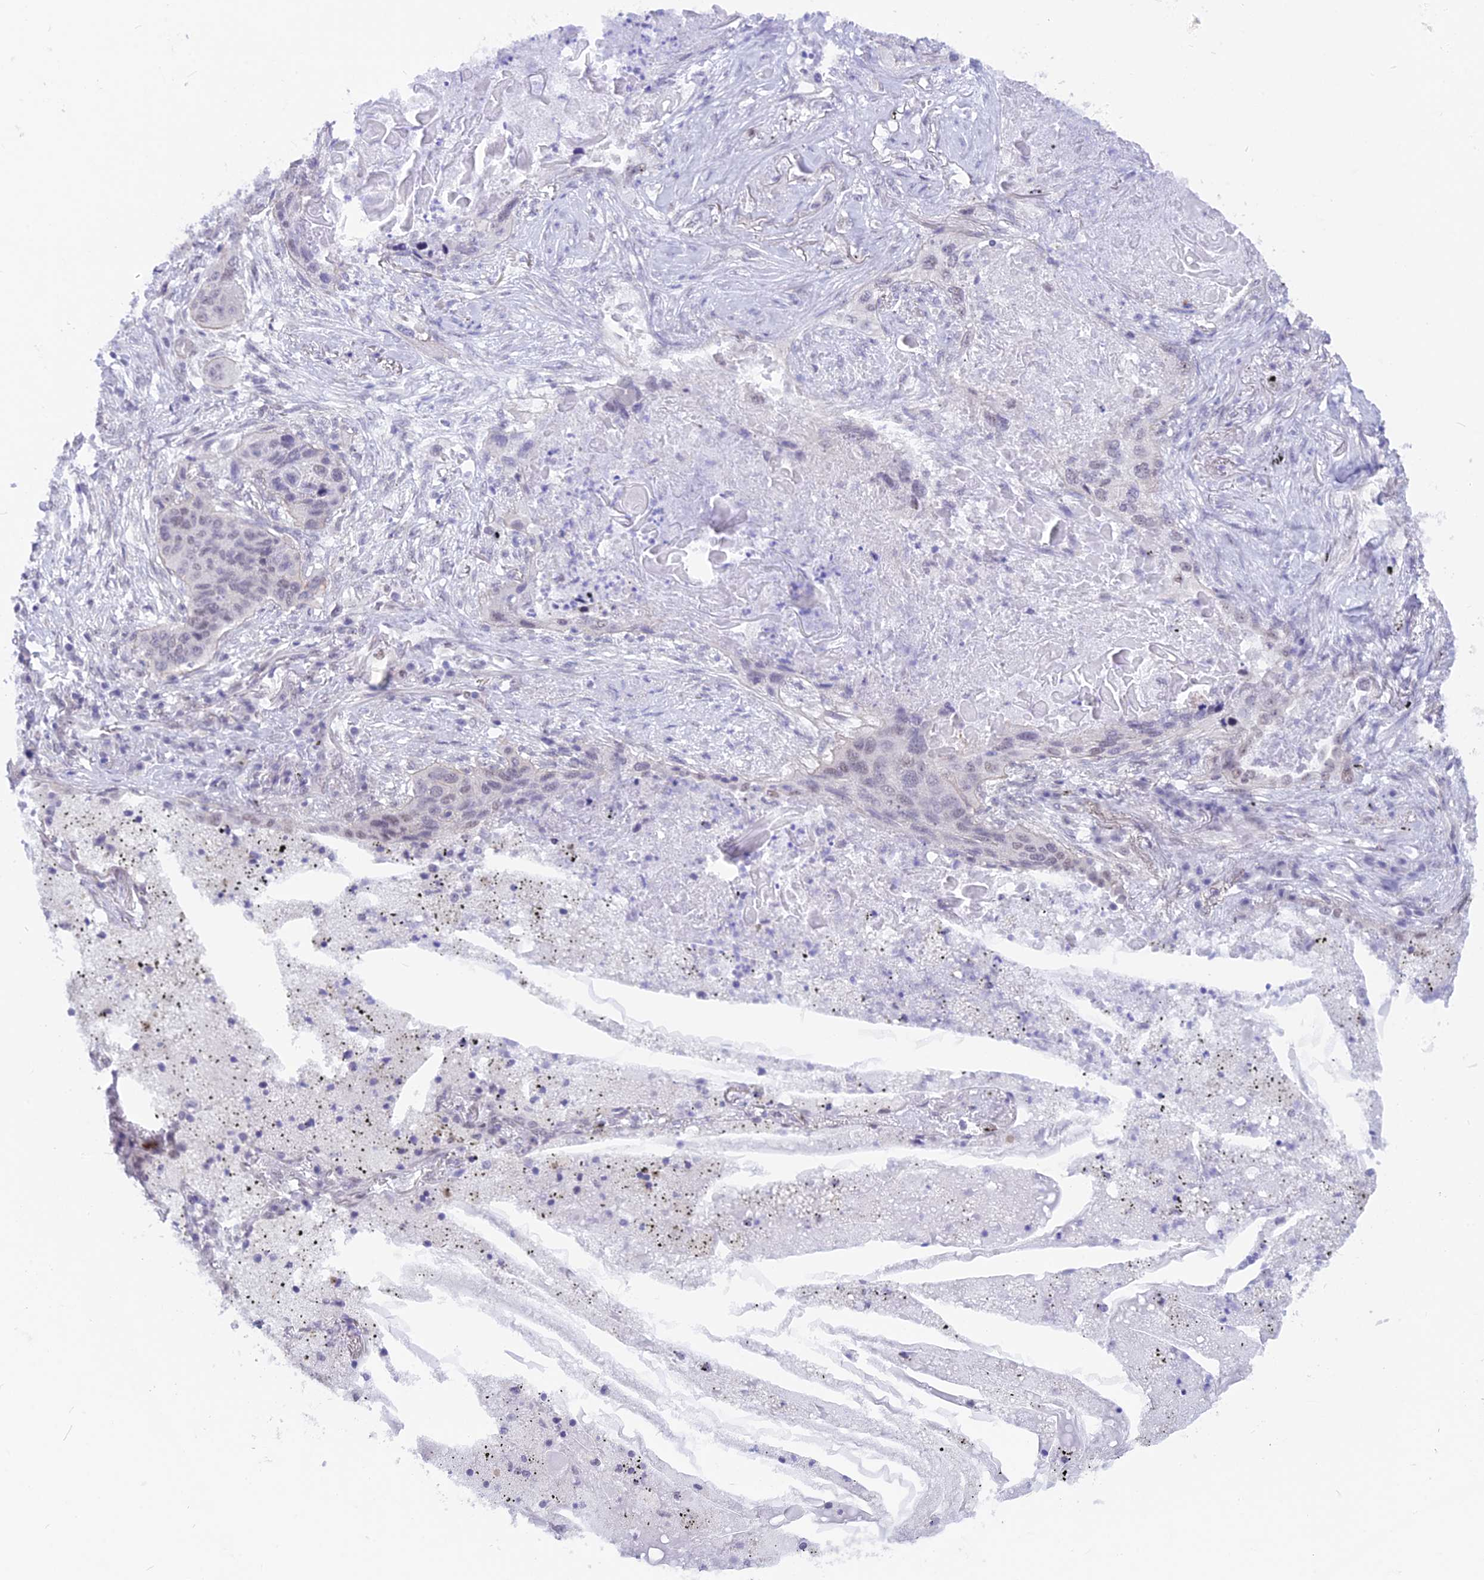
{"staining": {"intensity": "weak", "quantity": "<25%", "location": "nuclear"}, "tissue": "lung cancer", "cell_type": "Tumor cells", "image_type": "cancer", "snomed": [{"axis": "morphology", "description": "Squamous cell carcinoma, NOS"}, {"axis": "topography", "description": "Lung"}], "caption": "There is no significant expression in tumor cells of lung squamous cell carcinoma.", "gene": "SRSF5", "patient": {"sex": "female", "age": 63}}